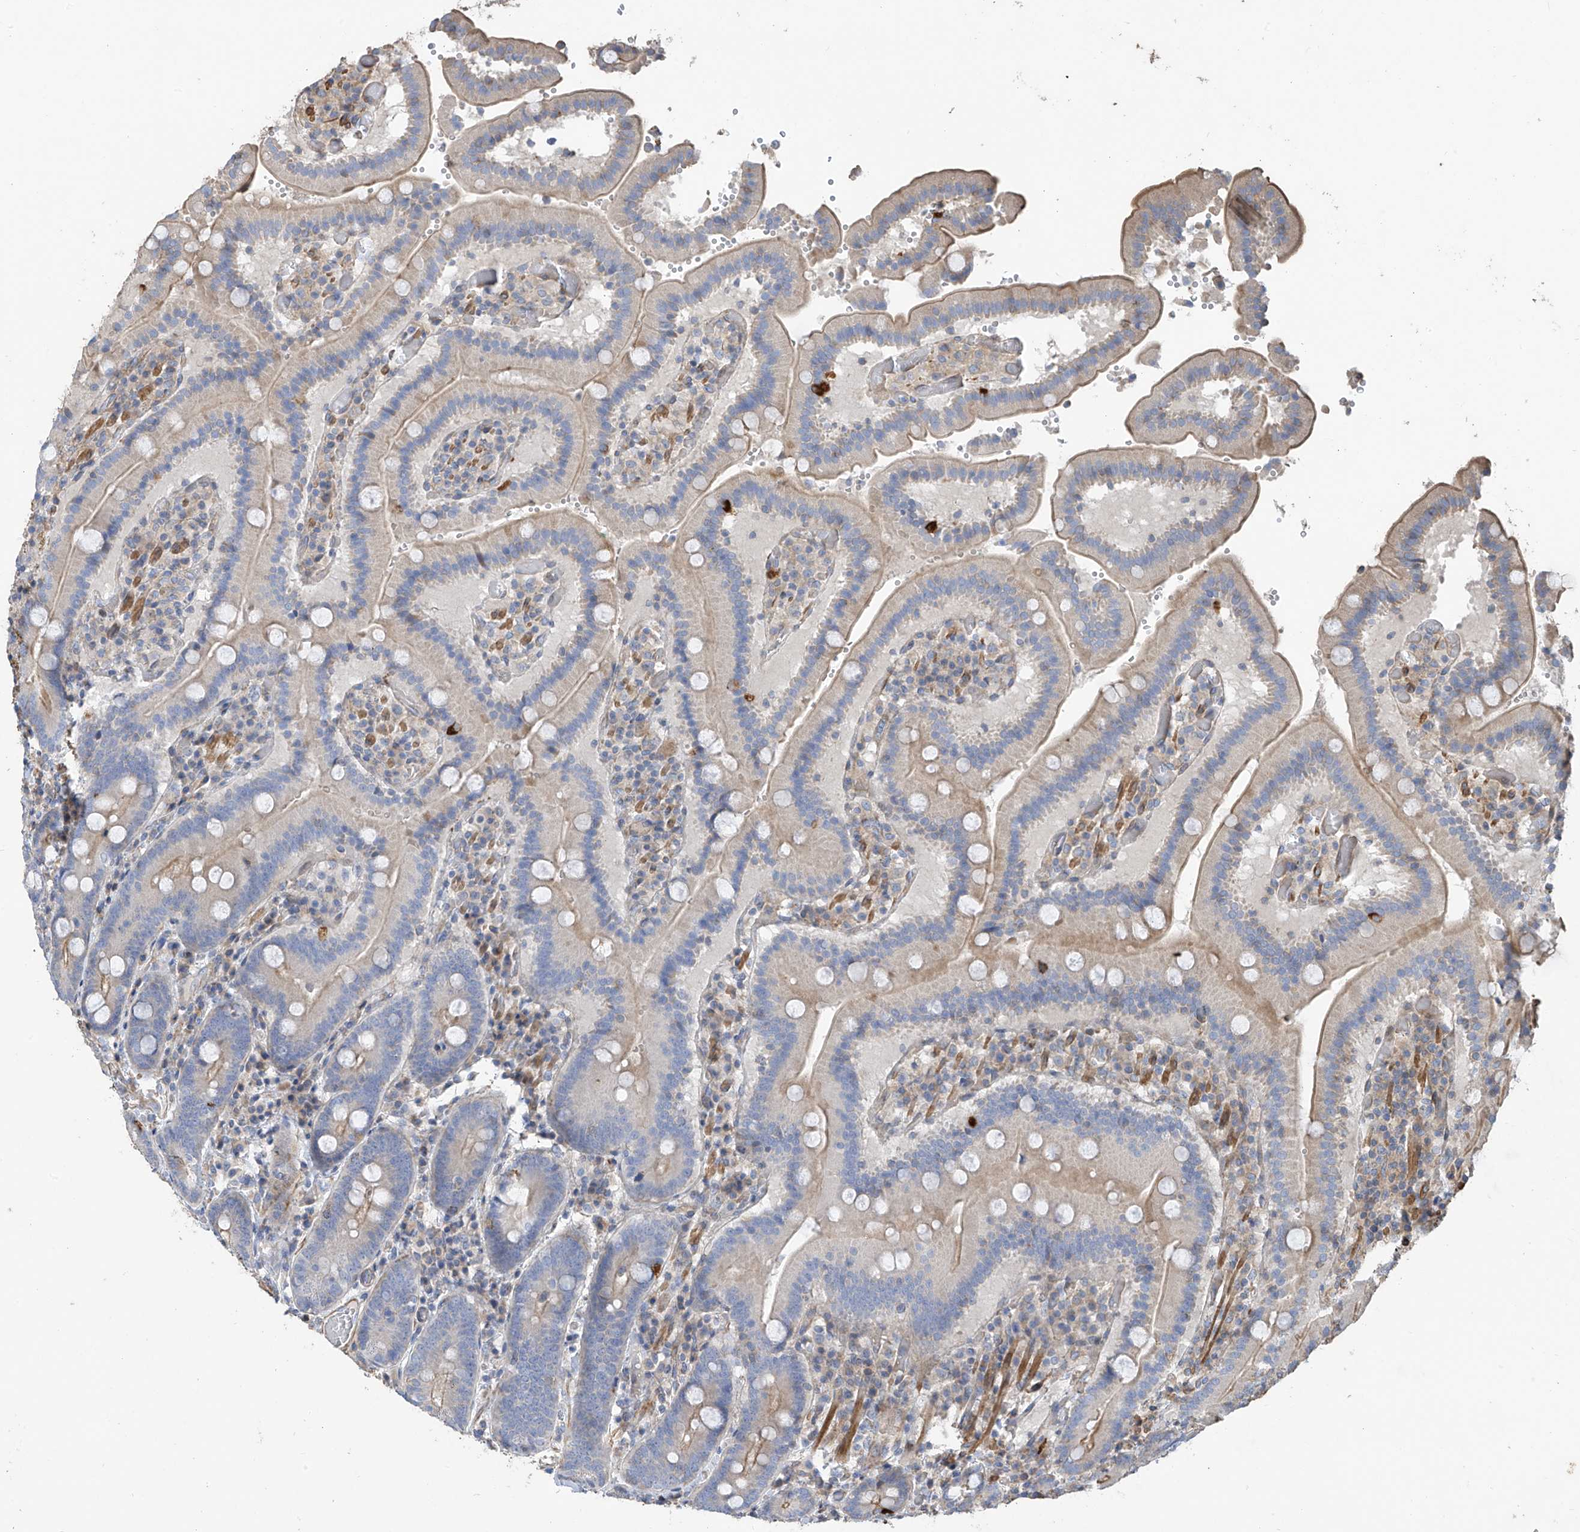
{"staining": {"intensity": "moderate", "quantity": "25%-75%", "location": "cytoplasmic/membranous"}, "tissue": "duodenum", "cell_type": "Glandular cells", "image_type": "normal", "snomed": [{"axis": "morphology", "description": "Normal tissue, NOS"}, {"axis": "topography", "description": "Duodenum"}], "caption": "Protein staining of unremarkable duodenum reveals moderate cytoplasmic/membranous staining in about 25%-75% of glandular cells. Nuclei are stained in blue.", "gene": "SLC43A3", "patient": {"sex": "female", "age": 62}}